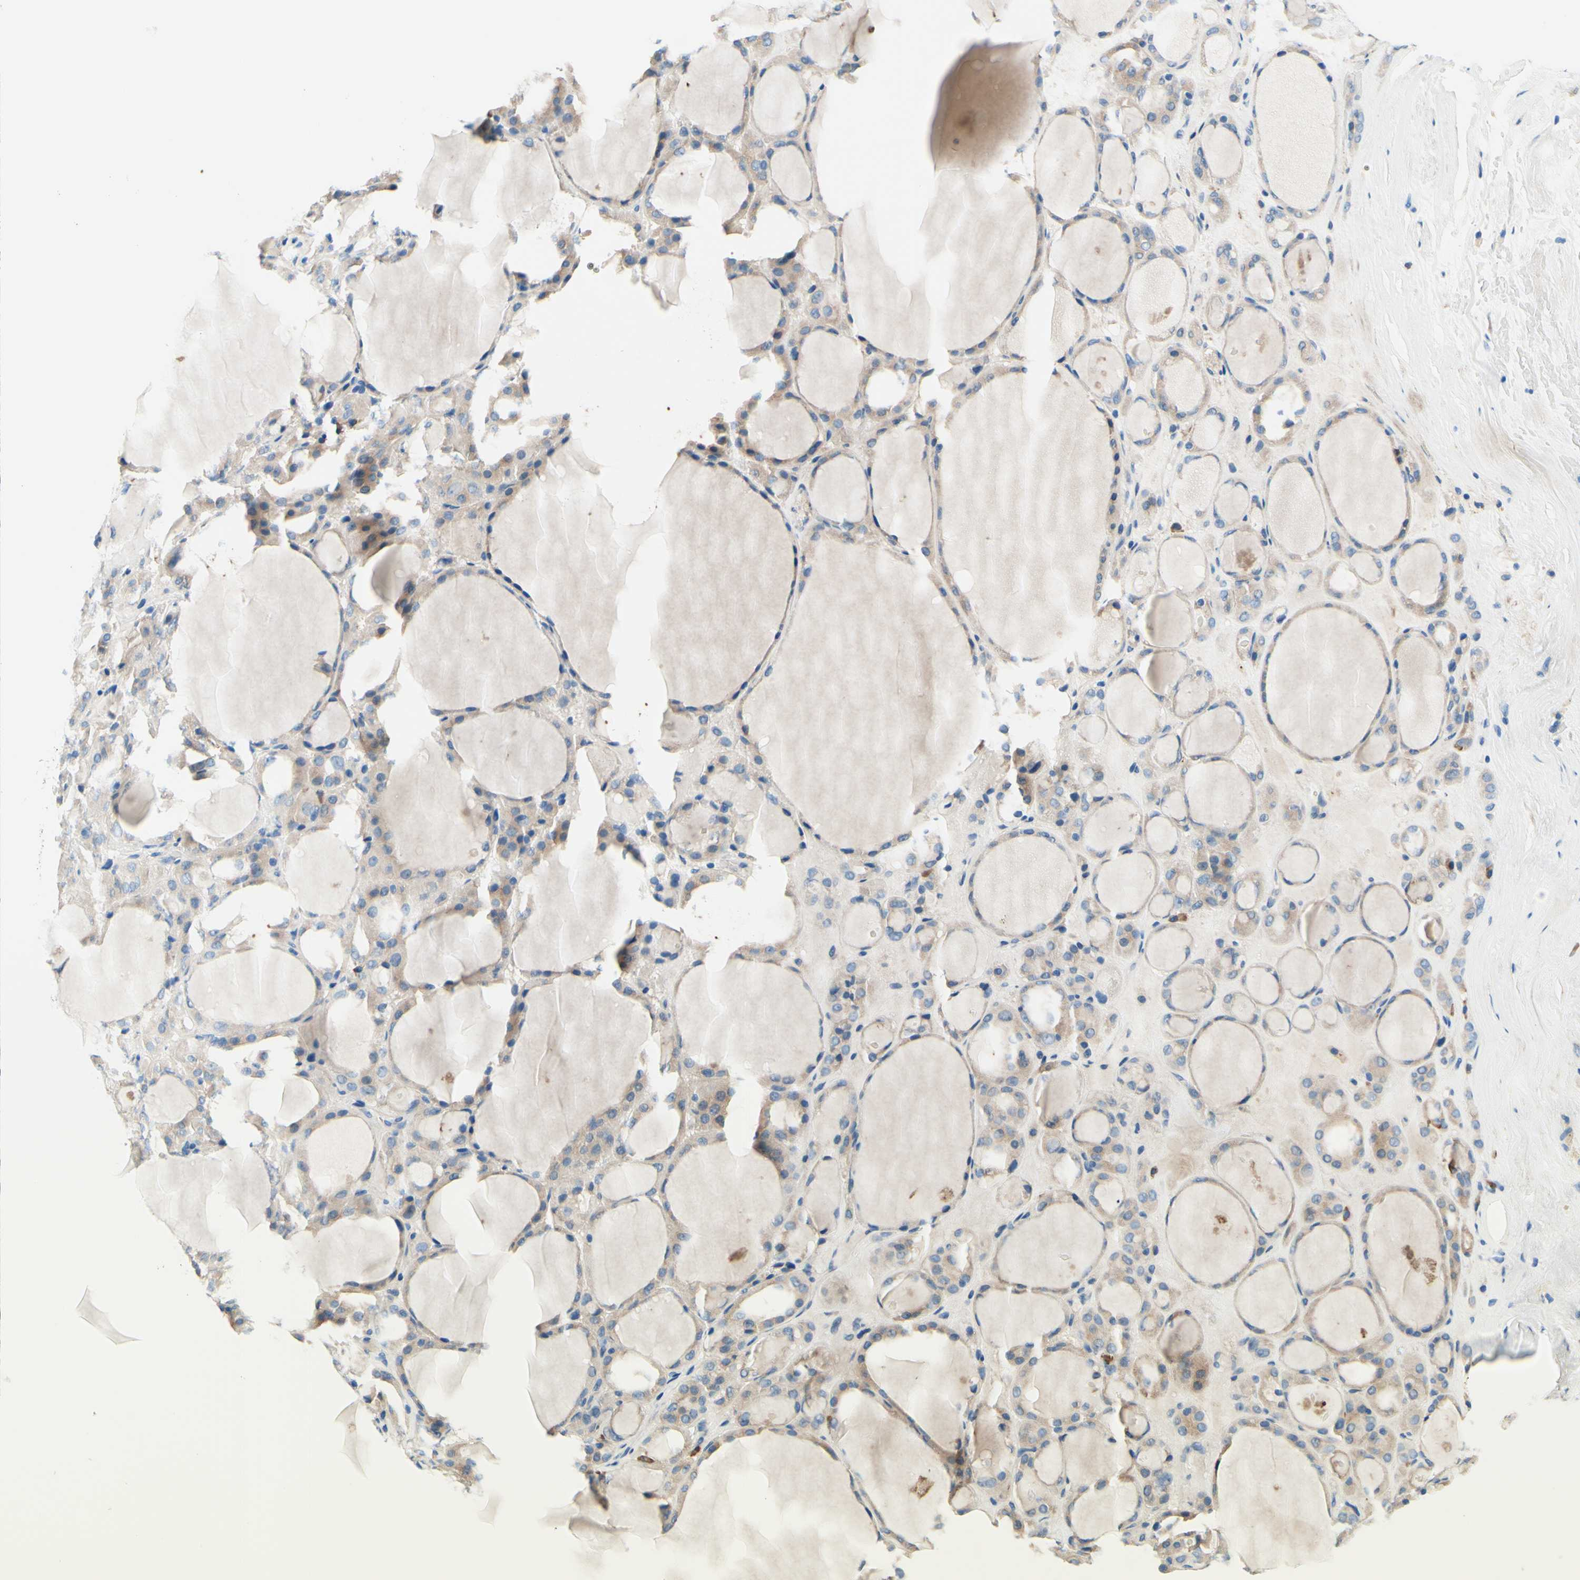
{"staining": {"intensity": "weak", "quantity": ">75%", "location": "cytoplasmic/membranous"}, "tissue": "thyroid gland", "cell_type": "Glandular cells", "image_type": "normal", "snomed": [{"axis": "morphology", "description": "Normal tissue, NOS"}, {"axis": "morphology", "description": "Carcinoma, NOS"}, {"axis": "topography", "description": "Thyroid gland"}], "caption": "Protein expression analysis of unremarkable thyroid gland shows weak cytoplasmic/membranous expression in about >75% of glandular cells. (brown staining indicates protein expression, while blue staining denotes nuclei).", "gene": "PASD1", "patient": {"sex": "female", "age": 86}}